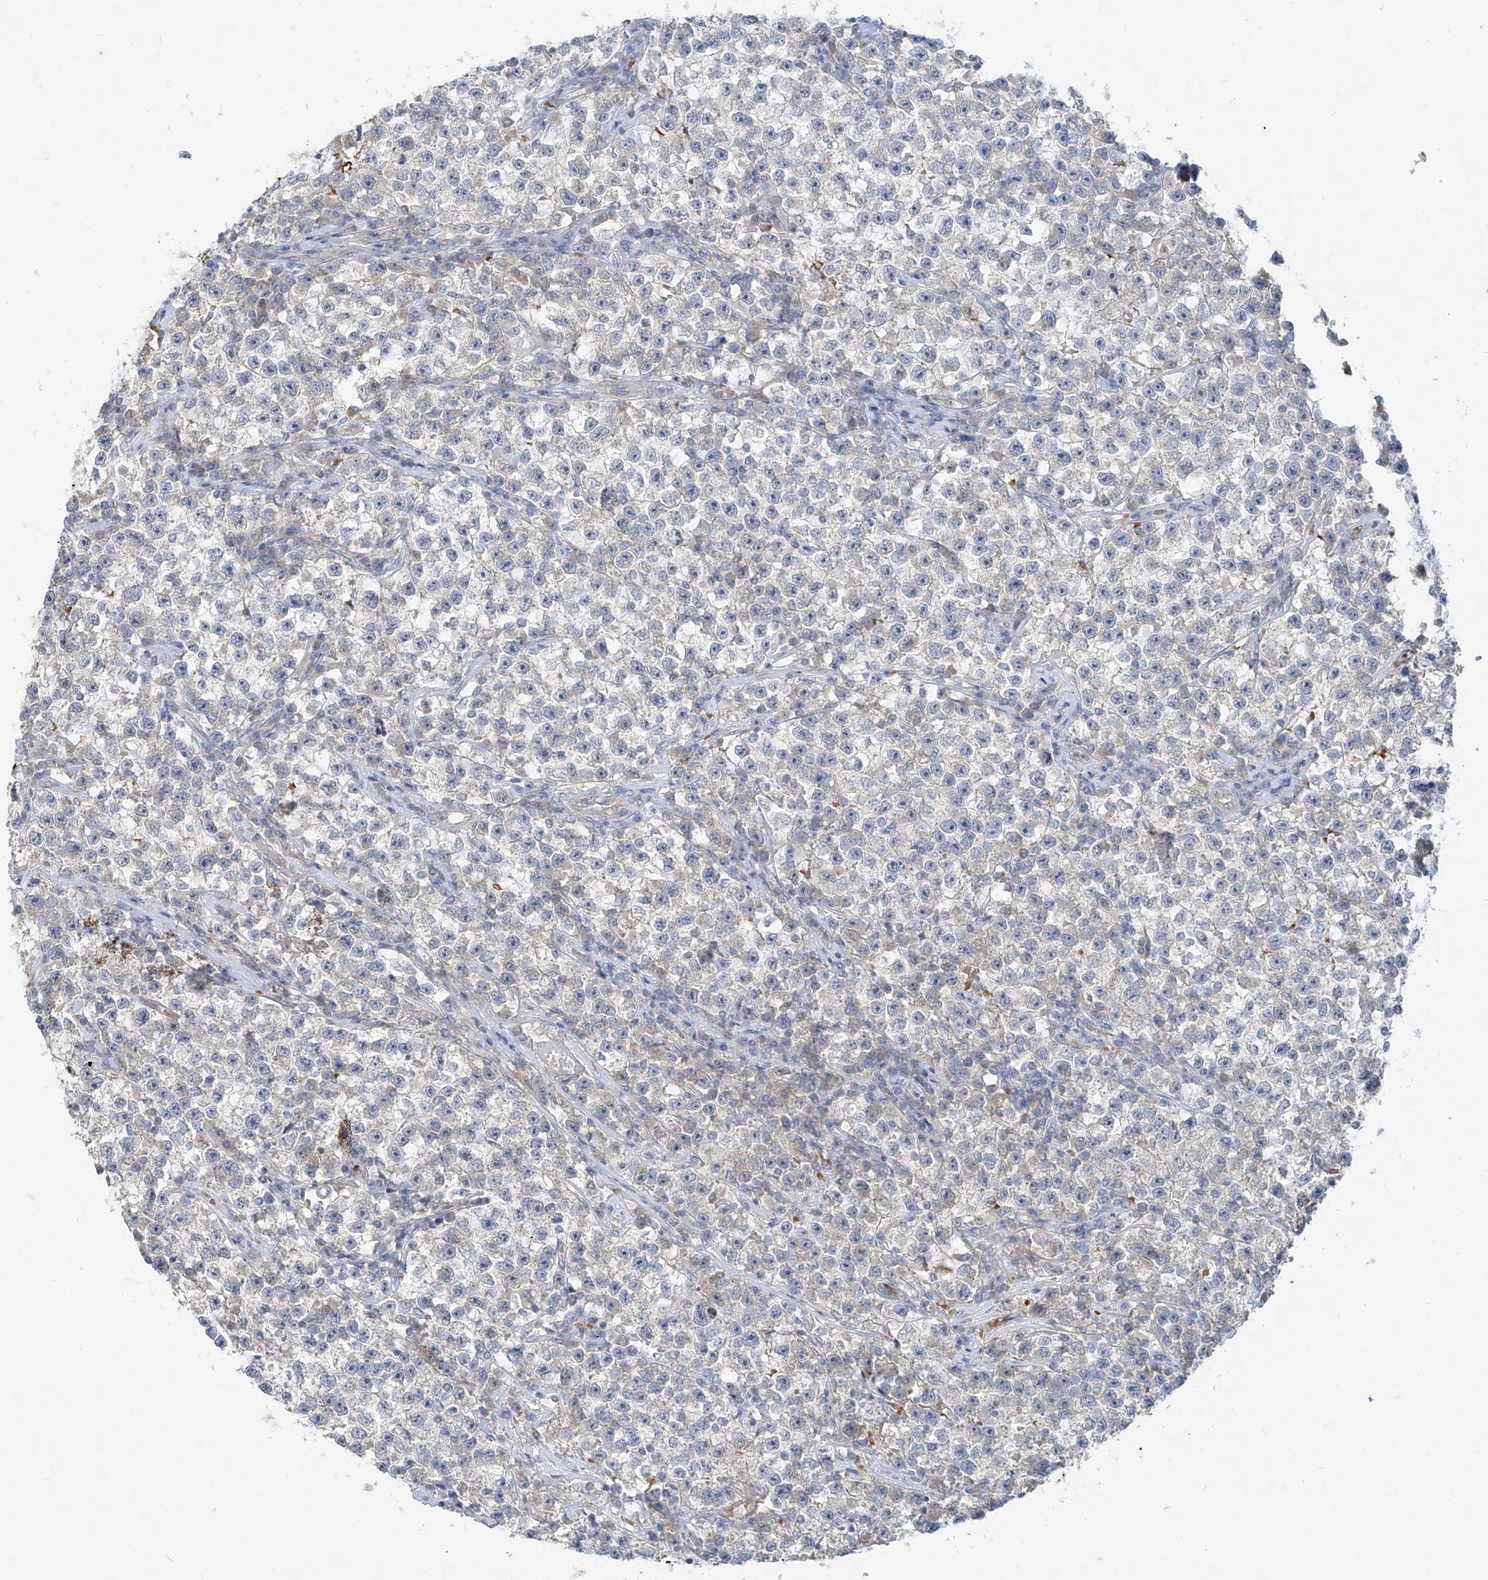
{"staining": {"intensity": "negative", "quantity": "none", "location": "none"}, "tissue": "testis cancer", "cell_type": "Tumor cells", "image_type": "cancer", "snomed": [{"axis": "morphology", "description": "Seminoma, NOS"}, {"axis": "topography", "description": "Testis"}], "caption": "Tumor cells show no significant protein positivity in seminoma (testis).", "gene": "SYTL3", "patient": {"sex": "male", "age": 22}}